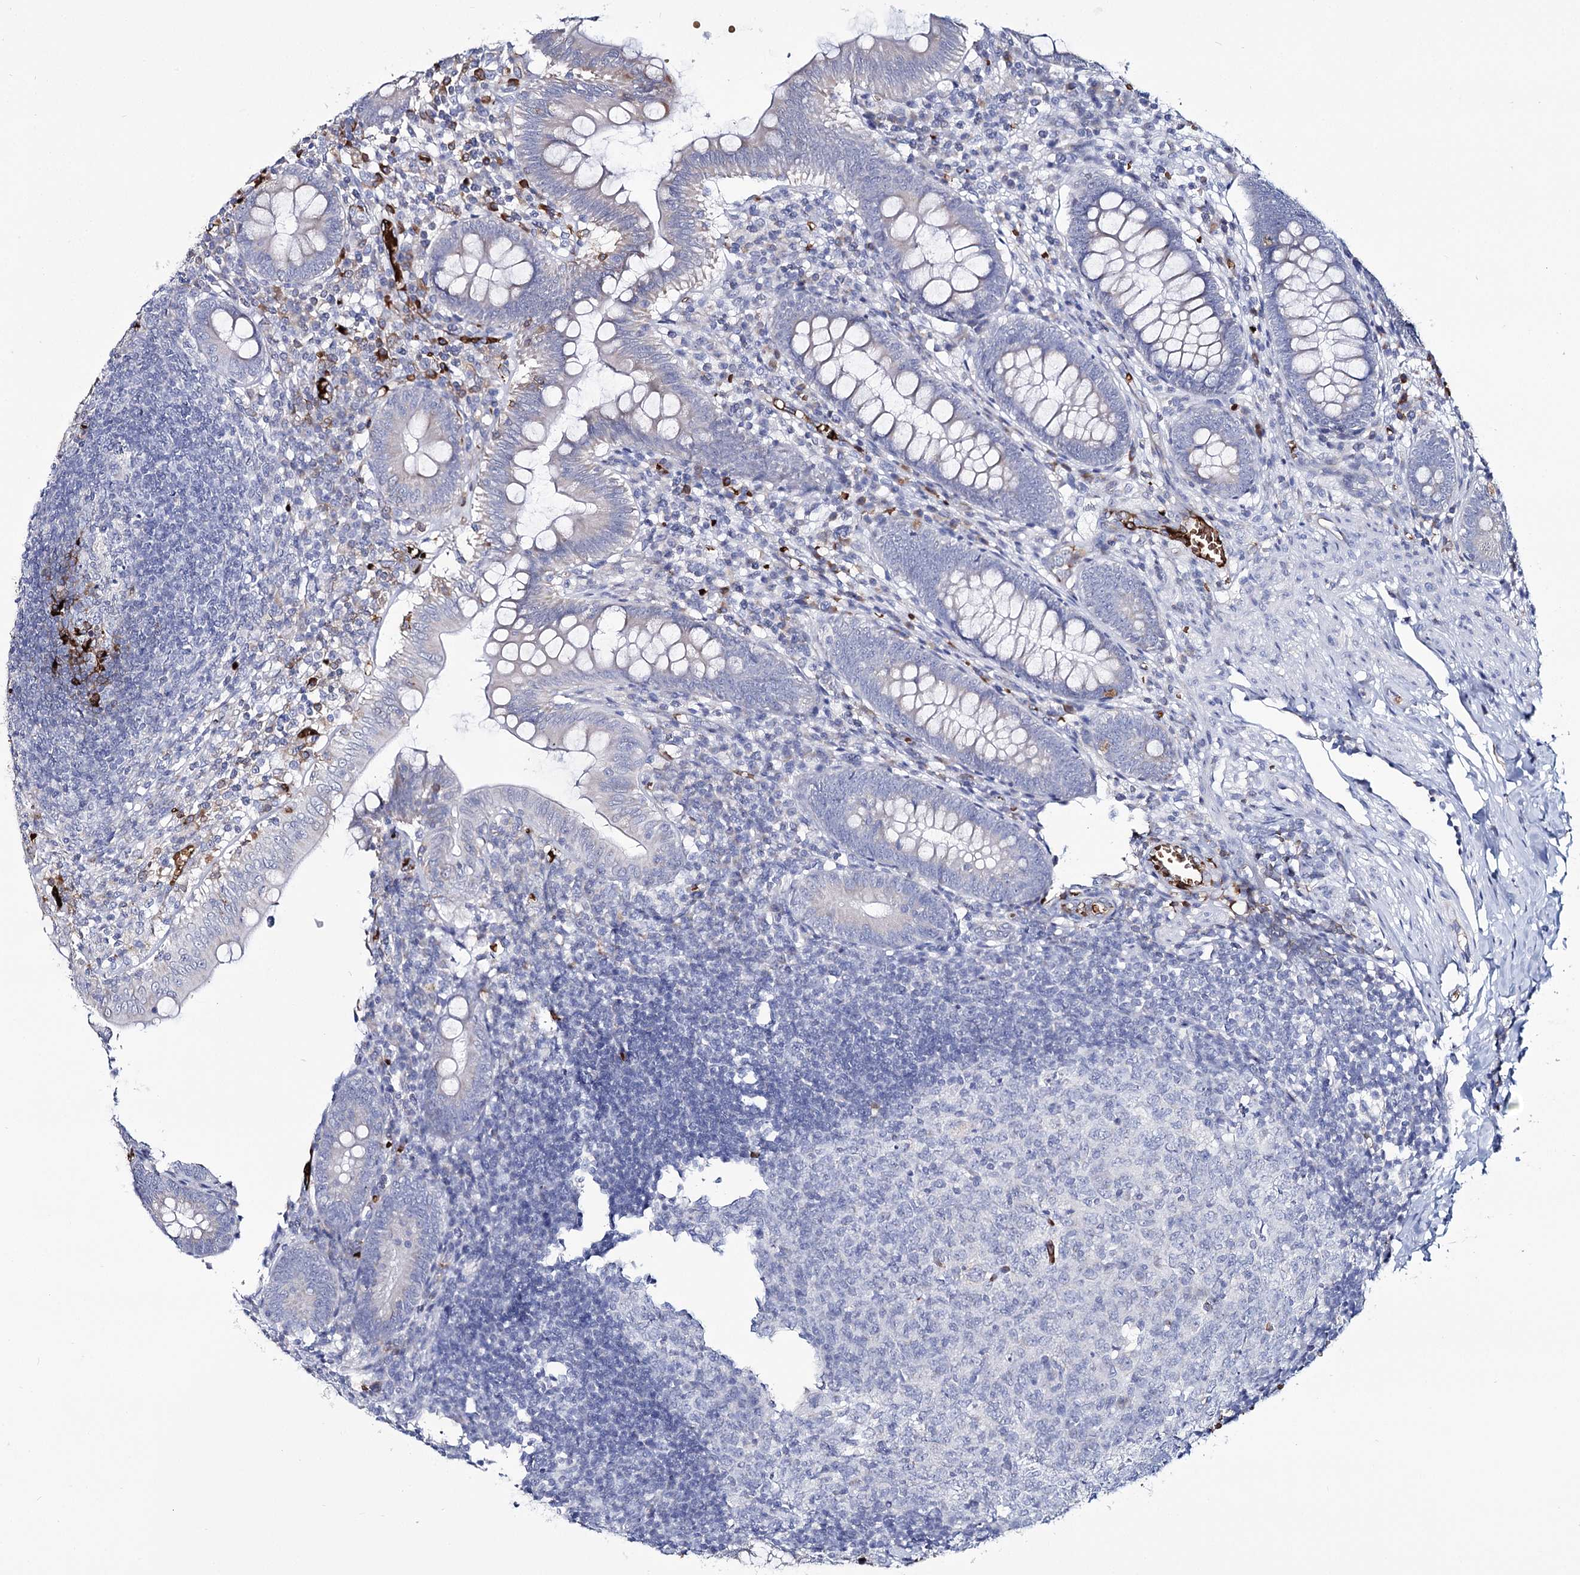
{"staining": {"intensity": "negative", "quantity": "none", "location": "none"}, "tissue": "appendix", "cell_type": "Glandular cells", "image_type": "normal", "snomed": [{"axis": "morphology", "description": "Normal tissue, NOS"}, {"axis": "topography", "description": "Appendix"}], "caption": "An IHC histopathology image of normal appendix is shown. There is no staining in glandular cells of appendix.", "gene": "GBF1", "patient": {"sex": "male", "age": 14}}